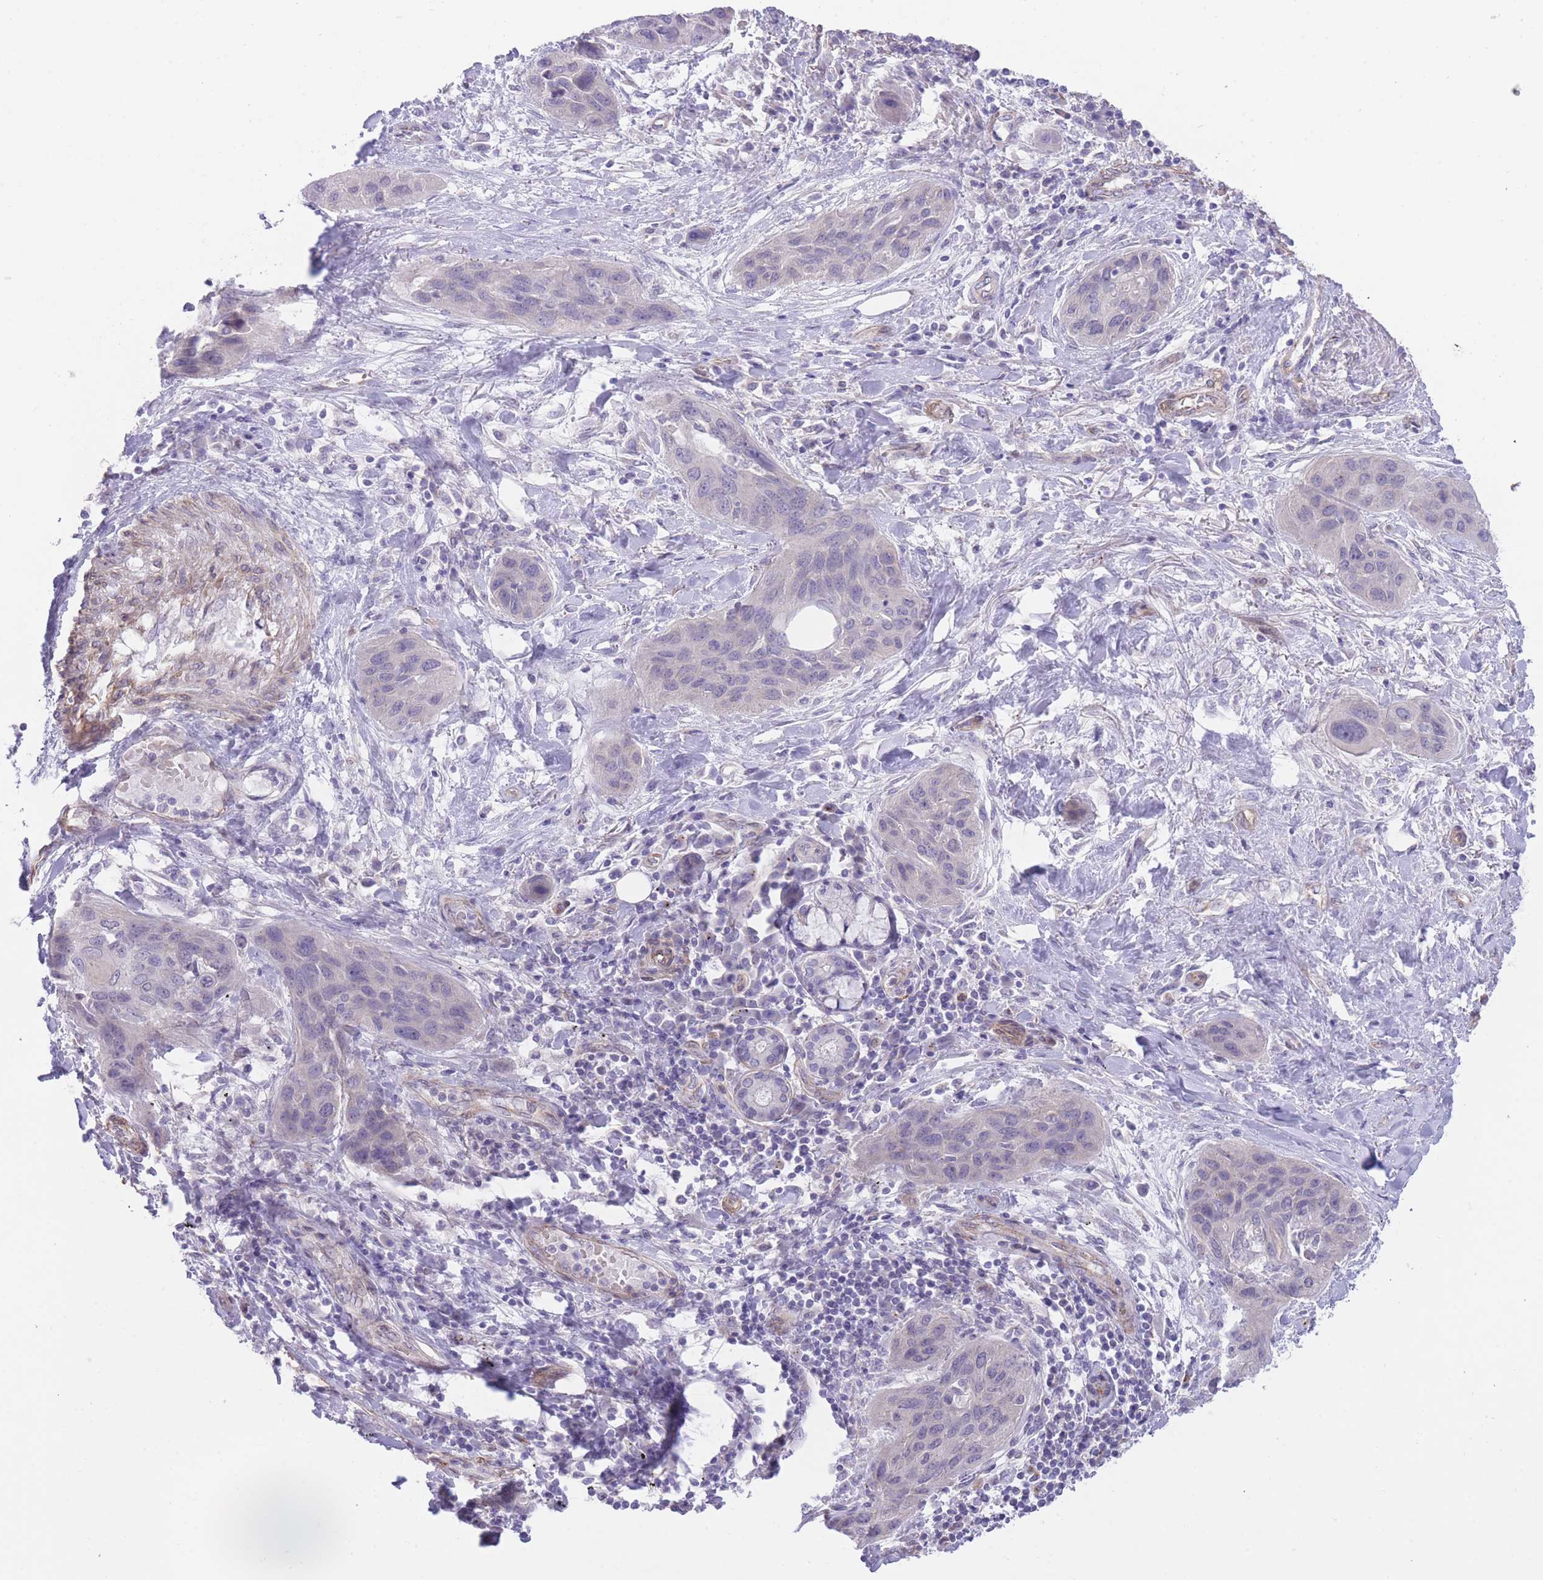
{"staining": {"intensity": "negative", "quantity": "none", "location": "none"}, "tissue": "lung cancer", "cell_type": "Tumor cells", "image_type": "cancer", "snomed": [{"axis": "morphology", "description": "Squamous cell carcinoma, NOS"}, {"axis": "topography", "description": "Lung"}], "caption": "DAB immunohistochemical staining of human squamous cell carcinoma (lung) exhibits no significant staining in tumor cells.", "gene": "QTRT1", "patient": {"sex": "female", "age": 70}}